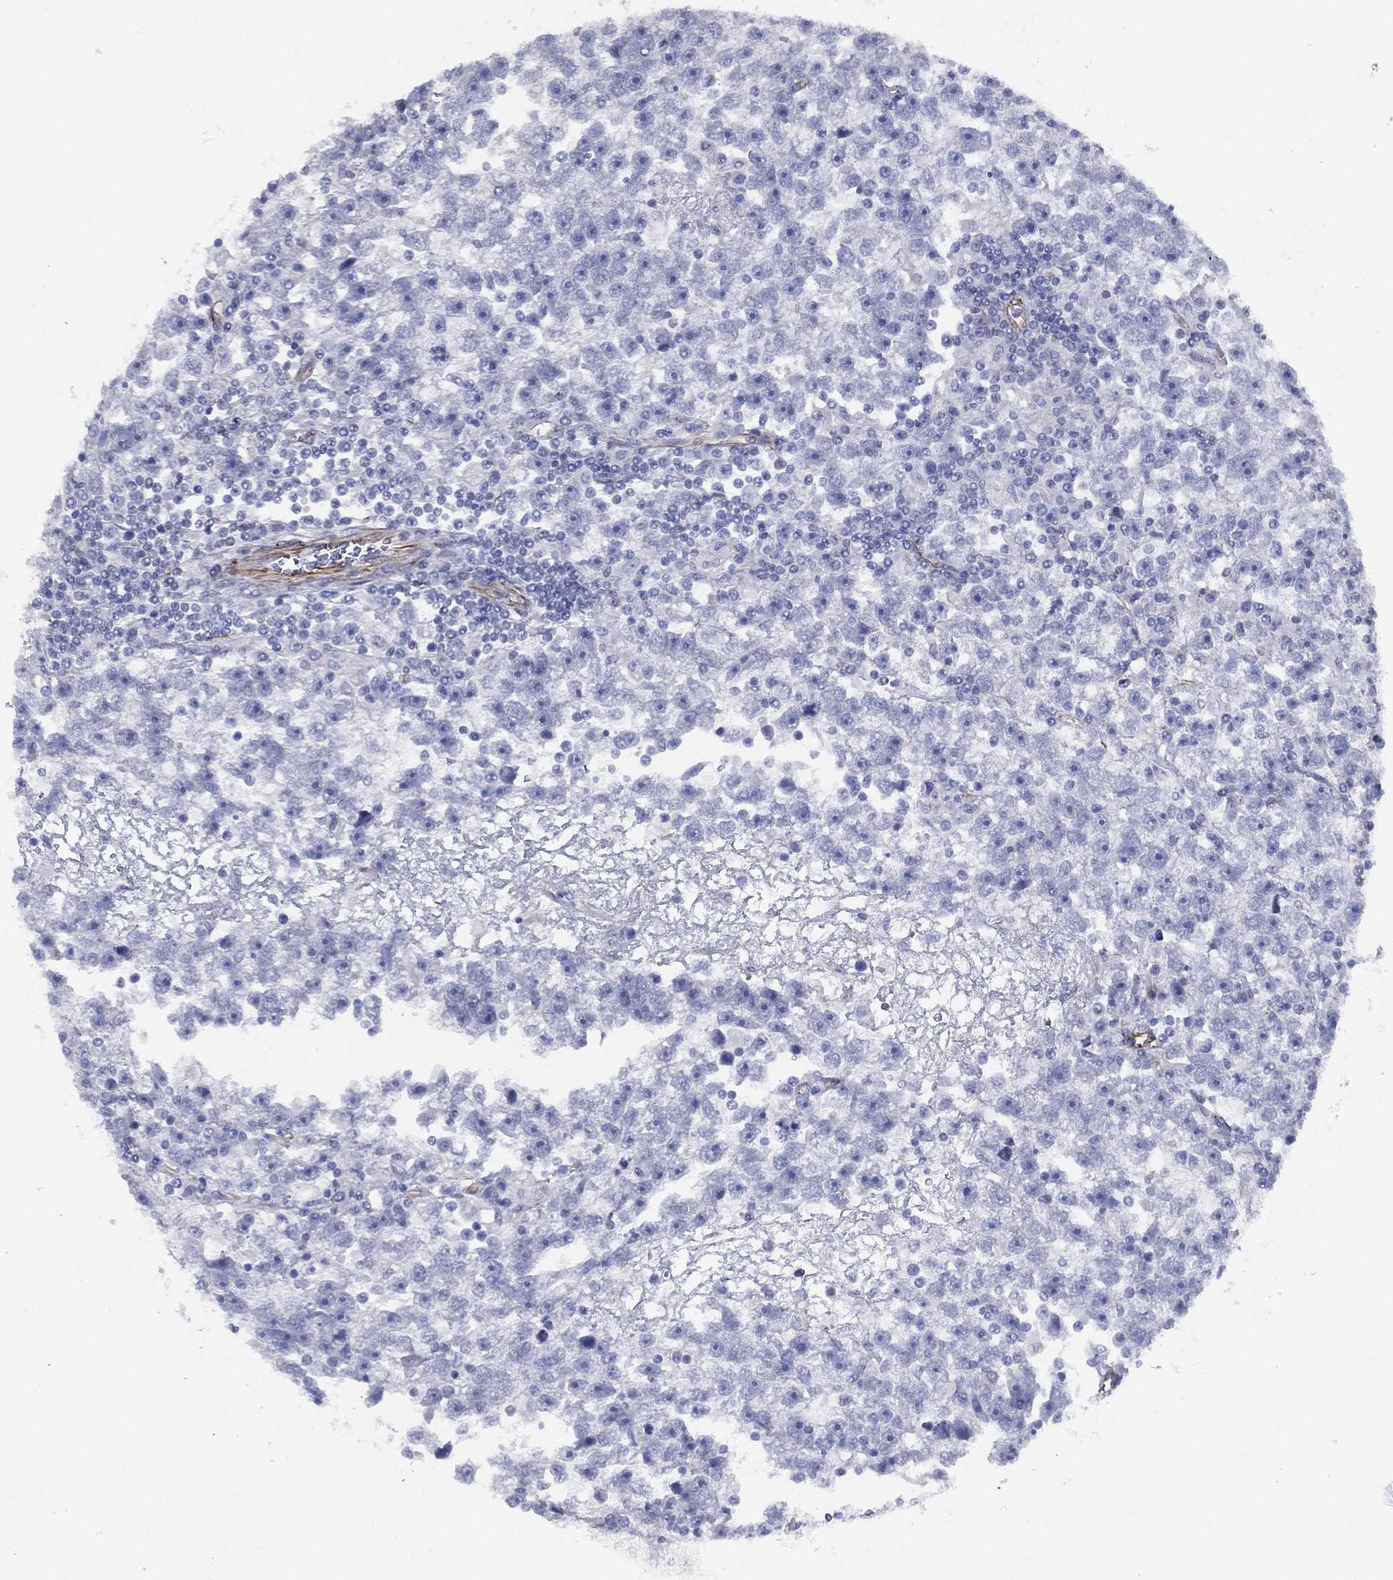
{"staining": {"intensity": "negative", "quantity": "none", "location": "none"}, "tissue": "testis cancer", "cell_type": "Tumor cells", "image_type": "cancer", "snomed": [{"axis": "morphology", "description": "Seminoma, NOS"}, {"axis": "topography", "description": "Testis"}], "caption": "Tumor cells are negative for brown protein staining in testis seminoma.", "gene": "MAS1", "patient": {"sex": "male", "age": 47}}